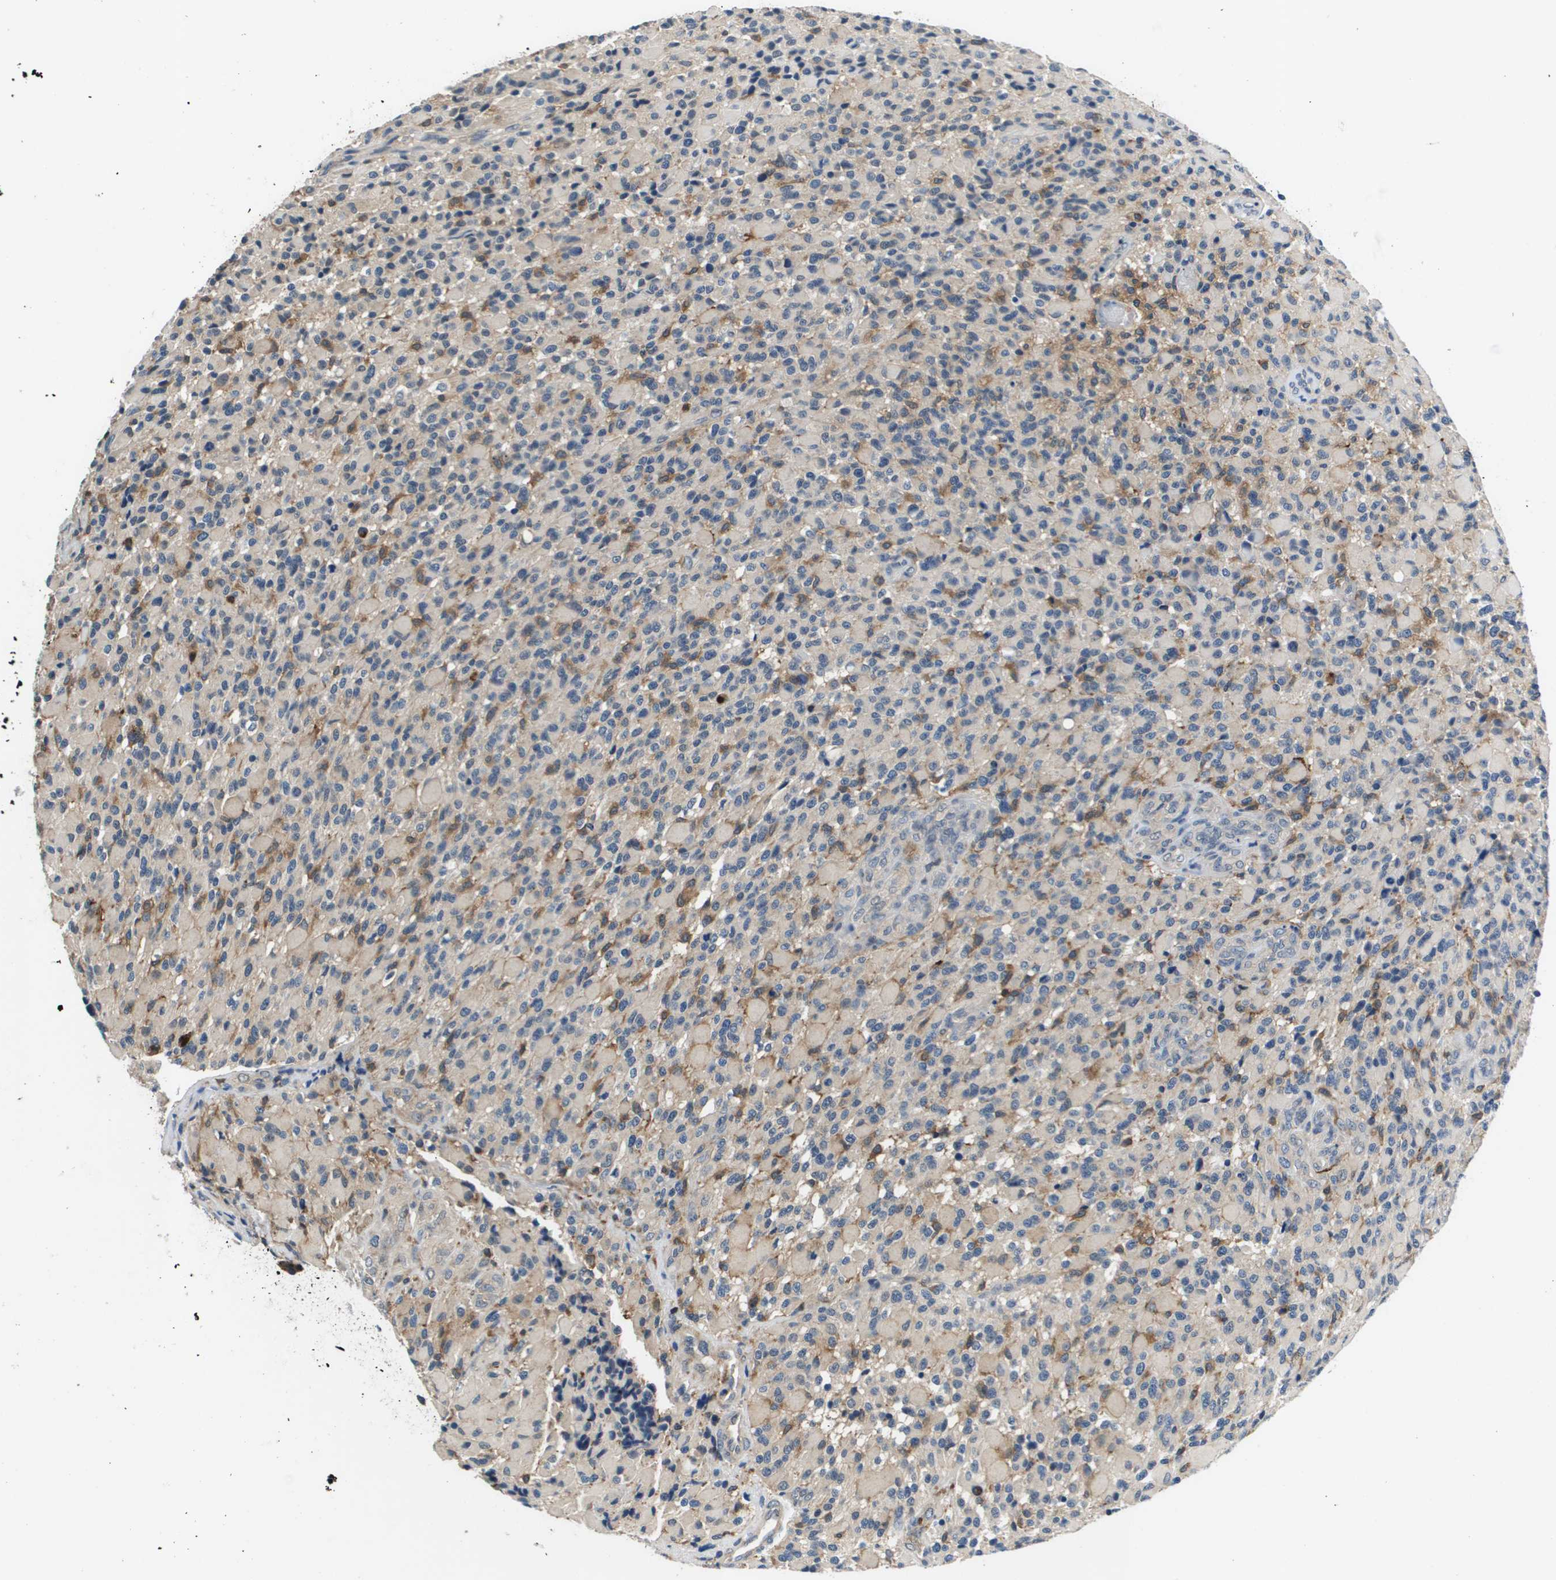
{"staining": {"intensity": "weak", "quantity": "25%-75%", "location": "cytoplasmic/membranous"}, "tissue": "glioma", "cell_type": "Tumor cells", "image_type": "cancer", "snomed": [{"axis": "morphology", "description": "Glioma, malignant, High grade"}, {"axis": "topography", "description": "Brain"}], "caption": "Glioma stained with a protein marker shows weak staining in tumor cells.", "gene": "KCNQ5", "patient": {"sex": "male", "age": 71}}